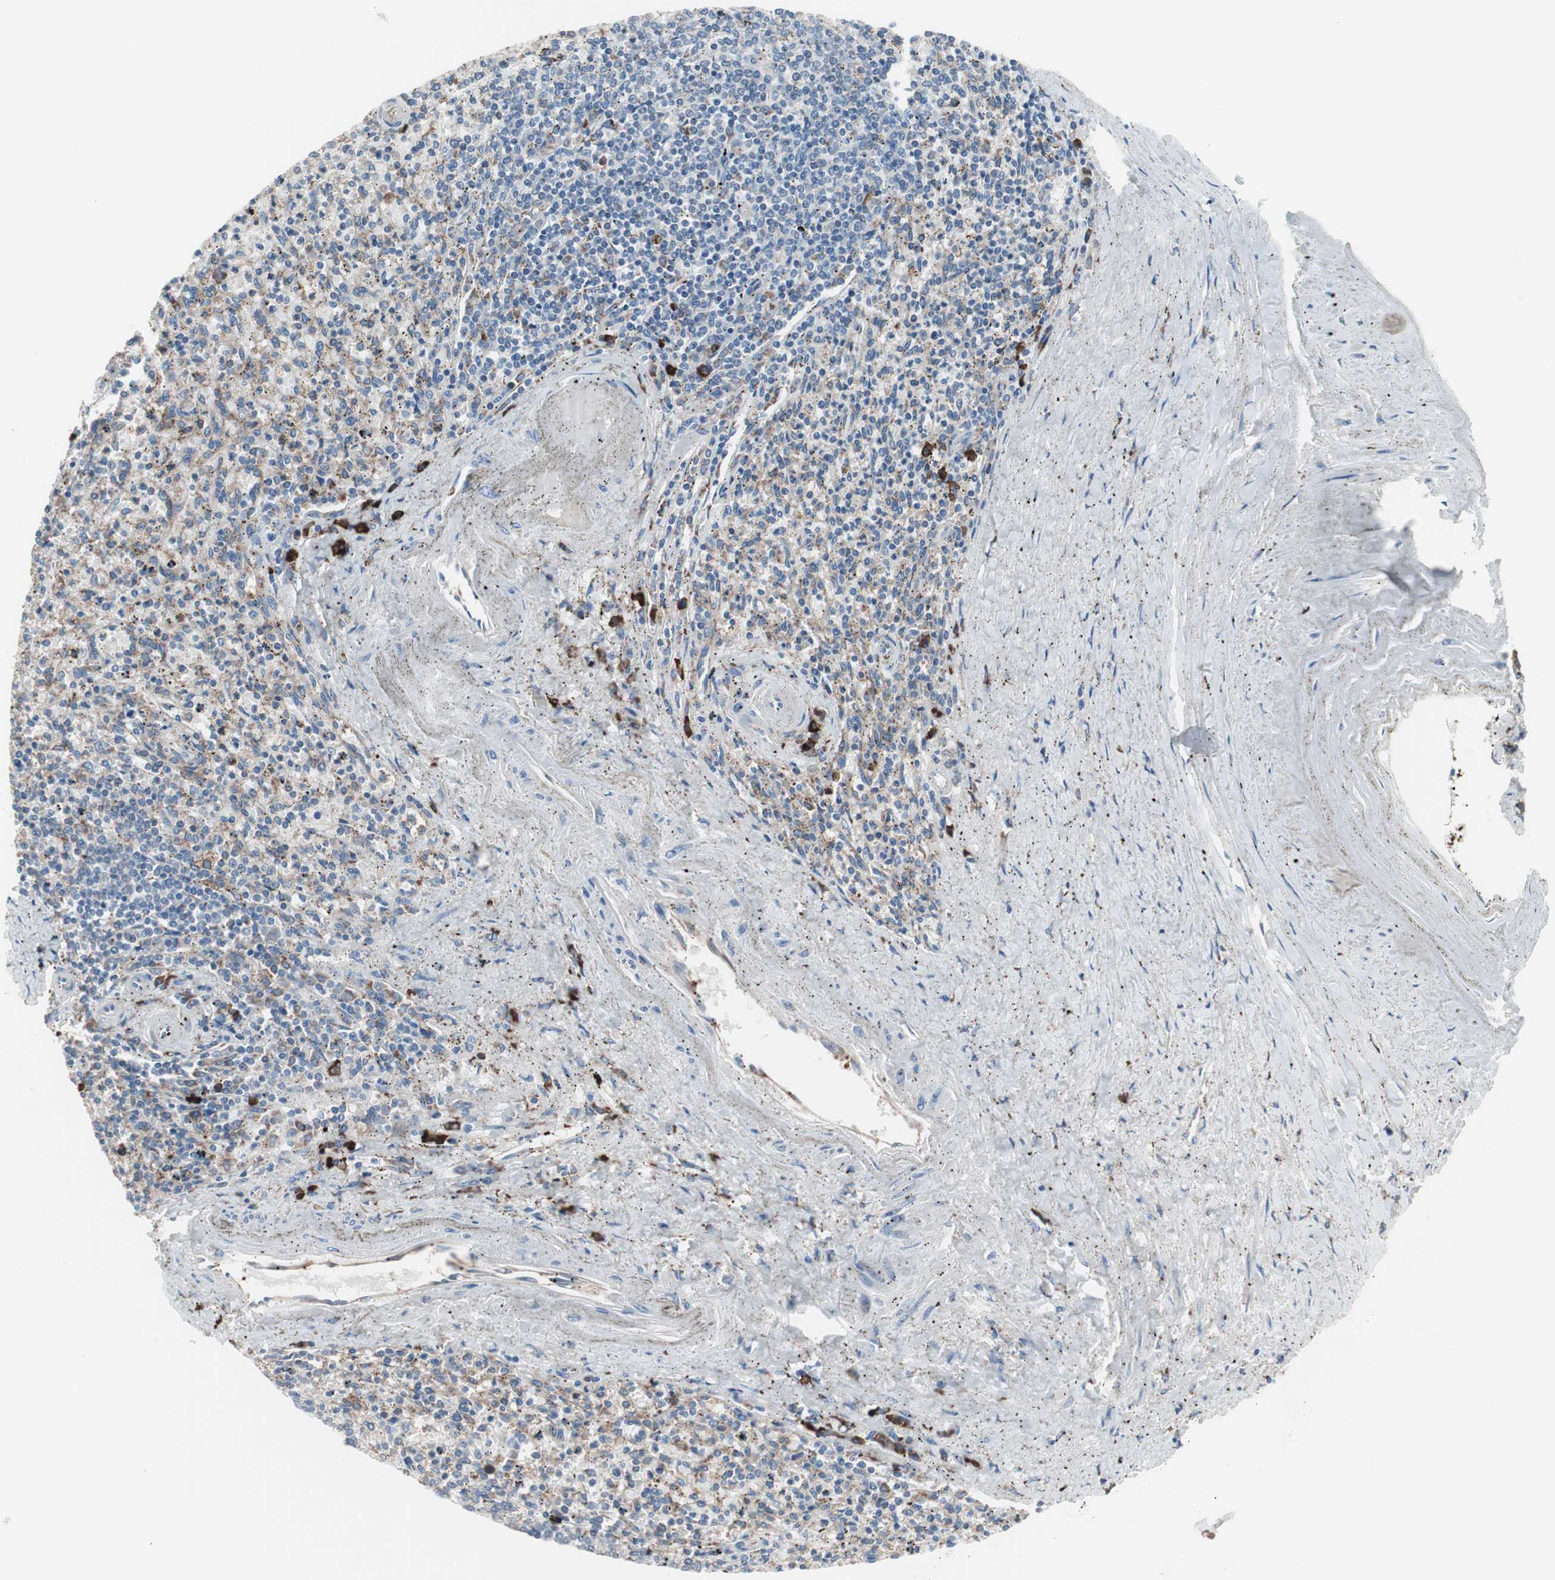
{"staining": {"intensity": "strong", "quantity": "<25%", "location": "cytoplasmic/membranous"}, "tissue": "spleen", "cell_type": "Cells in red pulp", "image_type": "normal", "snomed": [{"axis": "morphology", "description": "Normal tissue, NOS"}, {"axis": "topography", "description": "Spleen"}], "caption": "Immunohistochemical staining of benign spleen demonstrates <25% levels of strong cytoplasmic/membranous protein staining in about <25% of cells in red pulp.", "gene": "SLC27A4", "patient": {"sex": "male", "age": 72}}